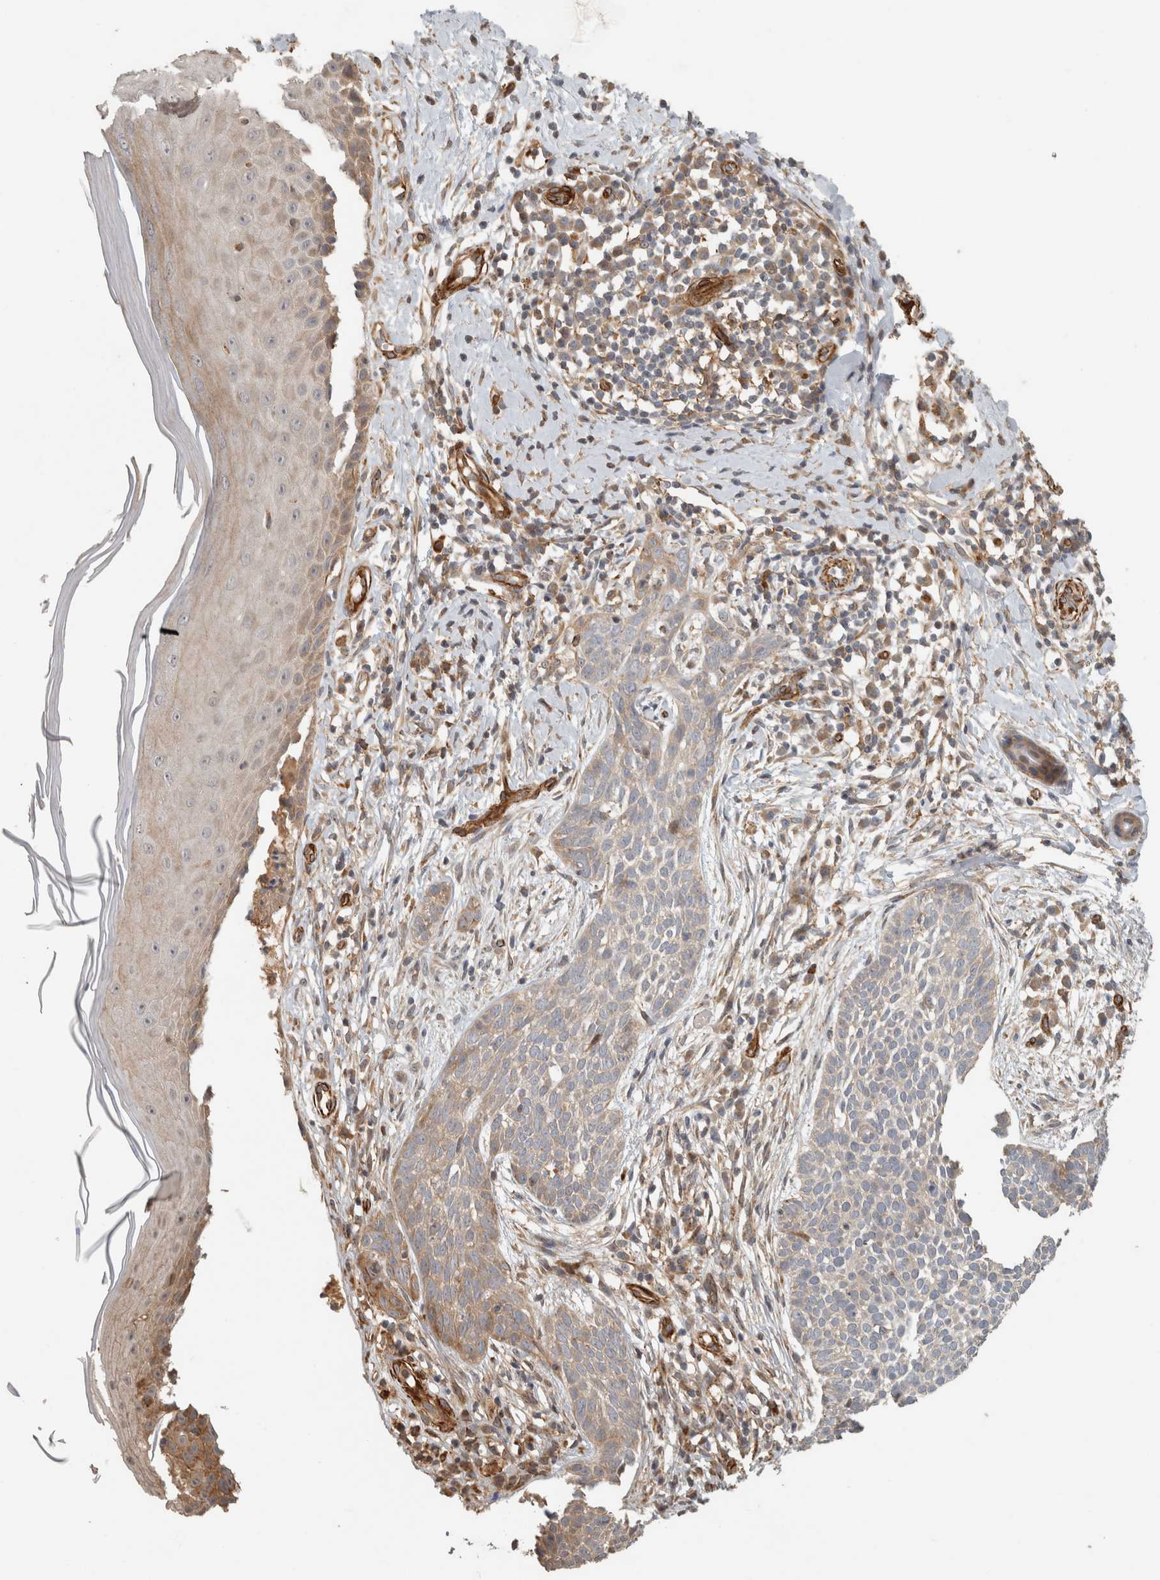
{"staining": {"intensity": "moderate", "quantity": "<25%", "location": "cytoplasmic/membranous"}, "tissue": "skin cancer", "cell_type": "Tumor cells", "image_type": "cancer", "snomed": [{"axis": "morphology", "description": "Normal tissue, NOS"}, {"axis": "morphology", "description": "Basal cell carcinoma"}, {"axis": "topography", "description": "Skin"}], "caption": "Protein expression analysis of skin basal cell carcinoma exhibits moderate cytoplasmic/membranous positivity in approximately <25% of tumor cells.", "gene": "SIPA1L2", "patient": {"sex": "male", "age": 67}}